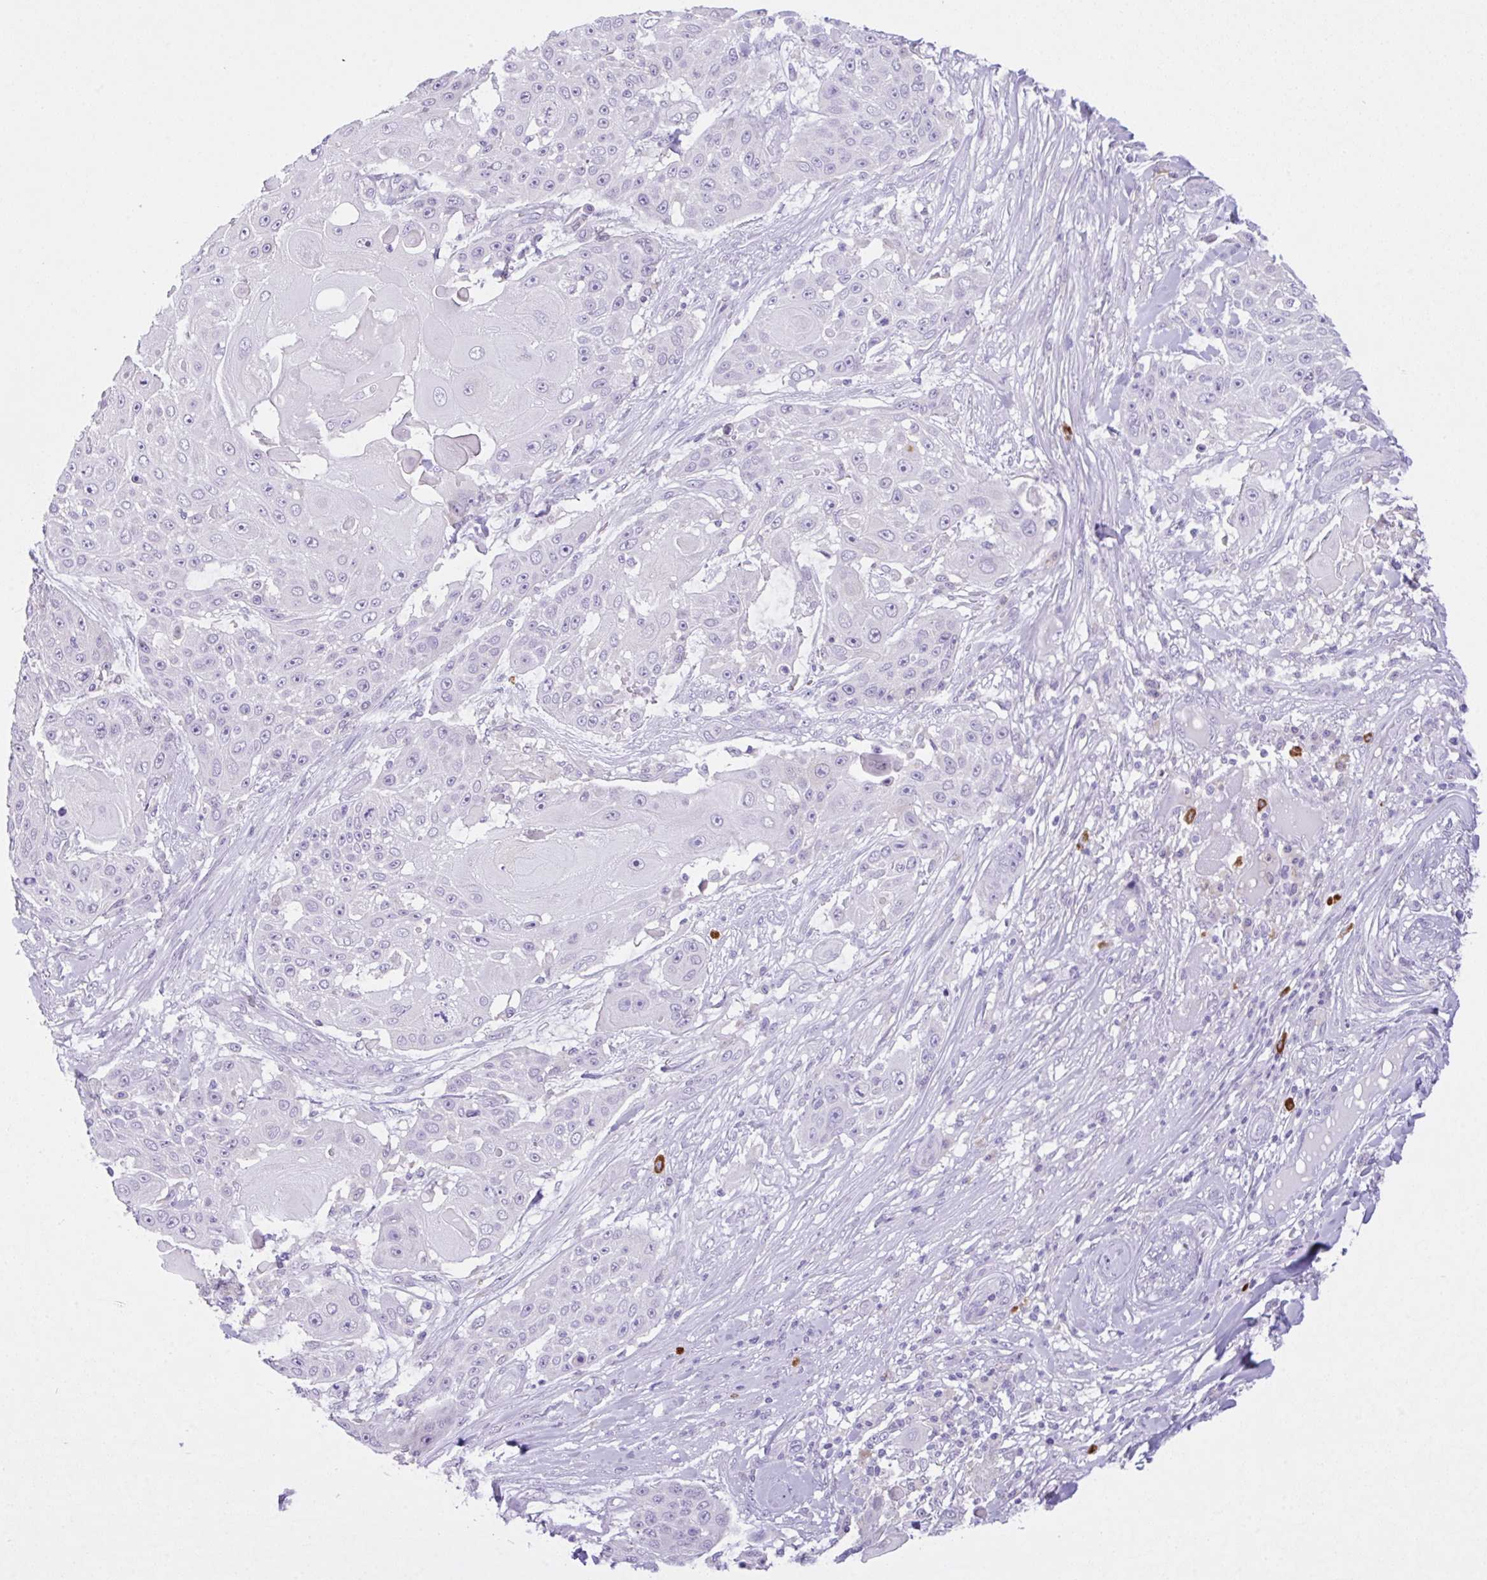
{"staining": {"intensity": "negative", "quantity": "none", "location": "none"}, "tissue": "skin cancer", "cell_type": "Tumor cells", "image_type": "cancer", "snomed": [{"axis": "morphology", "description": "Squamous cell carcinoma, NOS"}, {"axis": "topography", "description": "Skin"}], "caption": "High power microscopy photomicrograph of an immunohistochemistry micrograph of skin squamous cell carcinoma, revealing no significant staining in tumor cells.", "gene": "NCF1", "patient": {"sex": "female", "age": 86}}